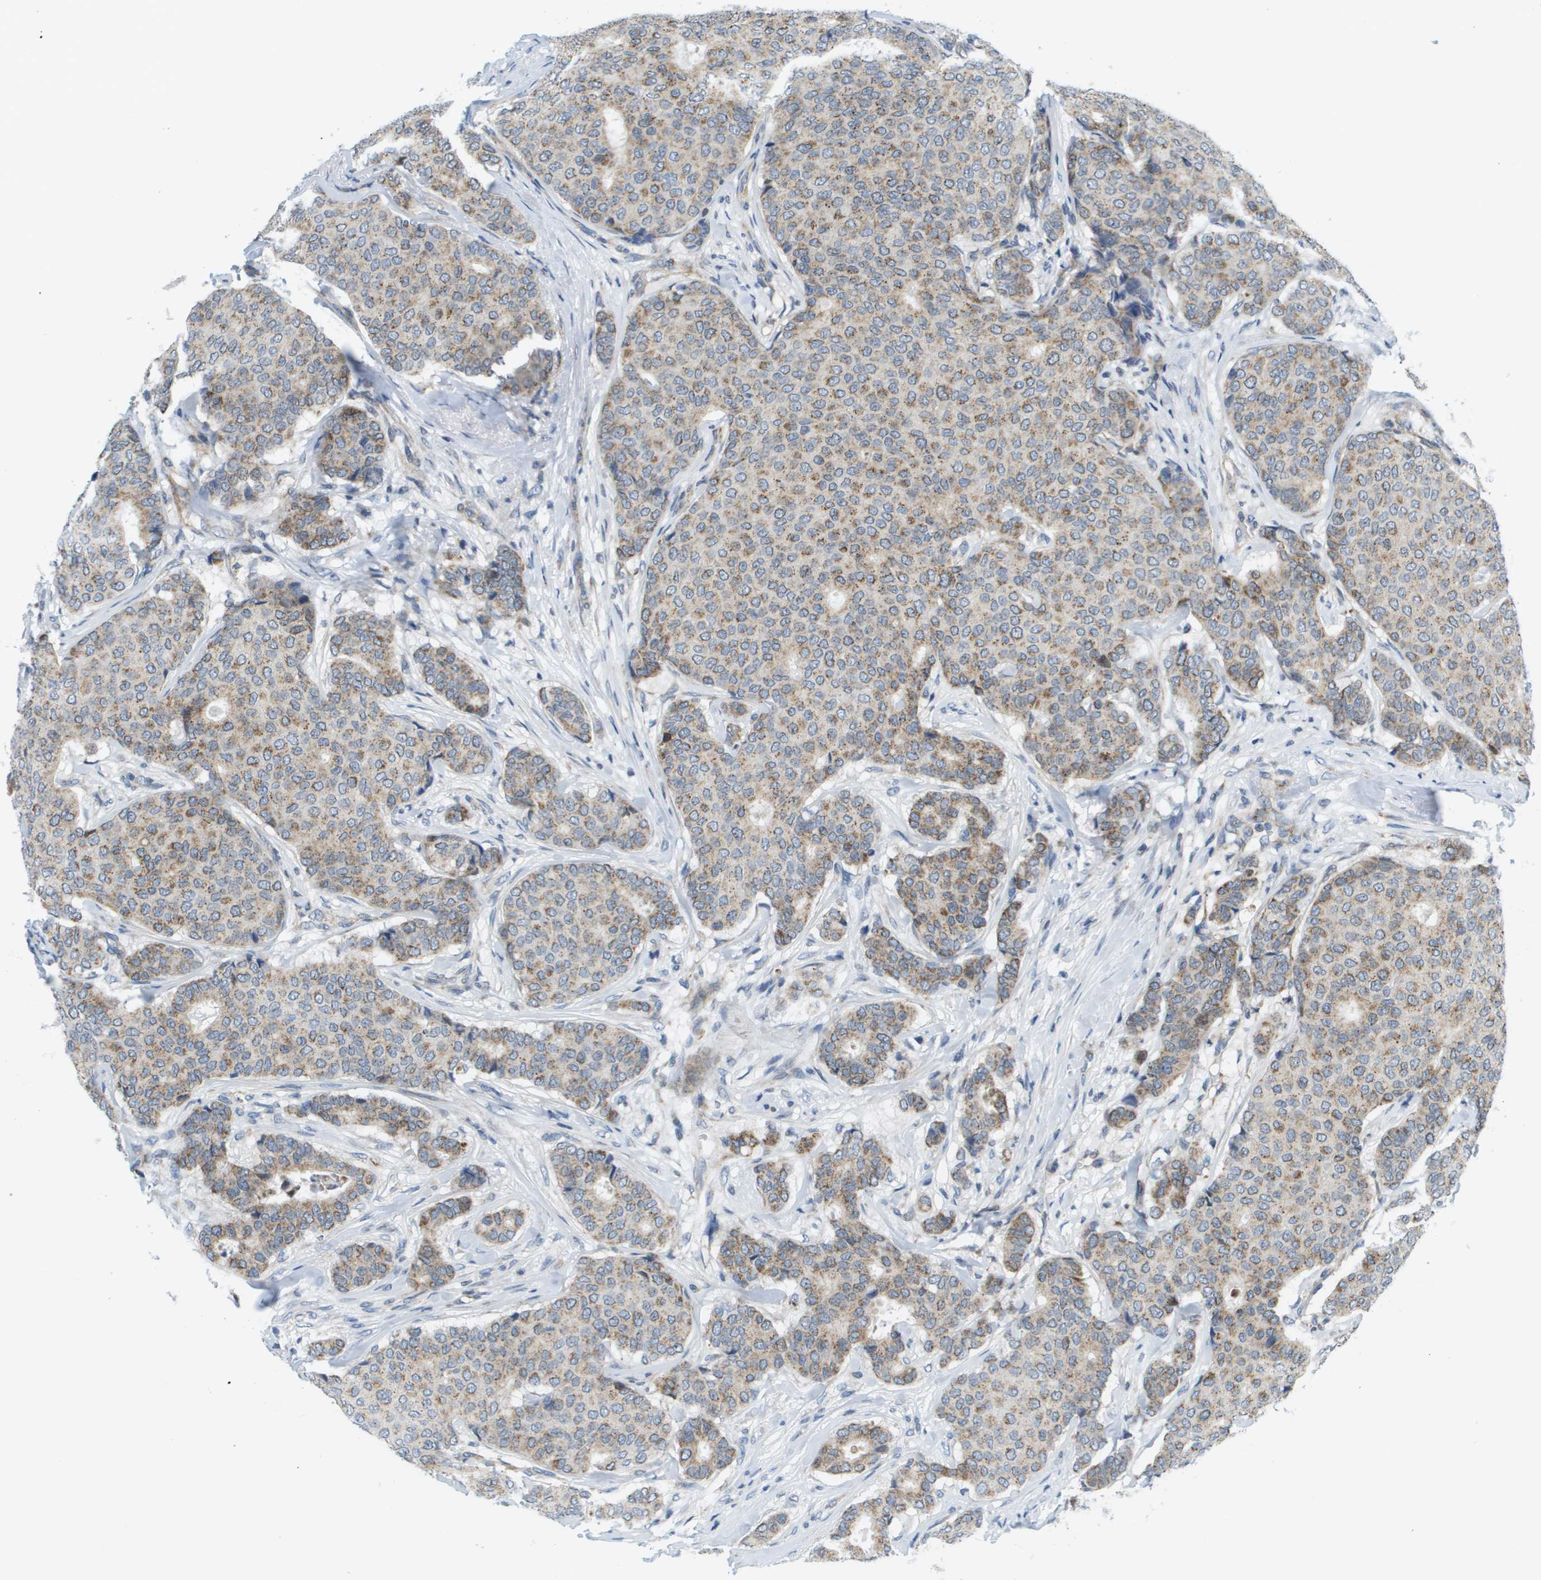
{"staining": {"intensity": "moderate", "quantity": ">75%", "location": "cytoplasmic/membranous"}, "tissue": "breast cancer", "cell_type": "Tumor cells", "image_type": "cancer", "snomed": [{"axis": "morphology", "description": "Duct carcinoma"}, {"axis": "topography", "description": "Breast"}], "caption": "A high-resolution photomicrograph shows IHC staining of breast intraductal carcinoma, which displays moderate cytoplasmic/membranous staining in approximately >75% of tumor cells.", "gene": "KRT23", "patient": {"sex": "female", "age": 75}}